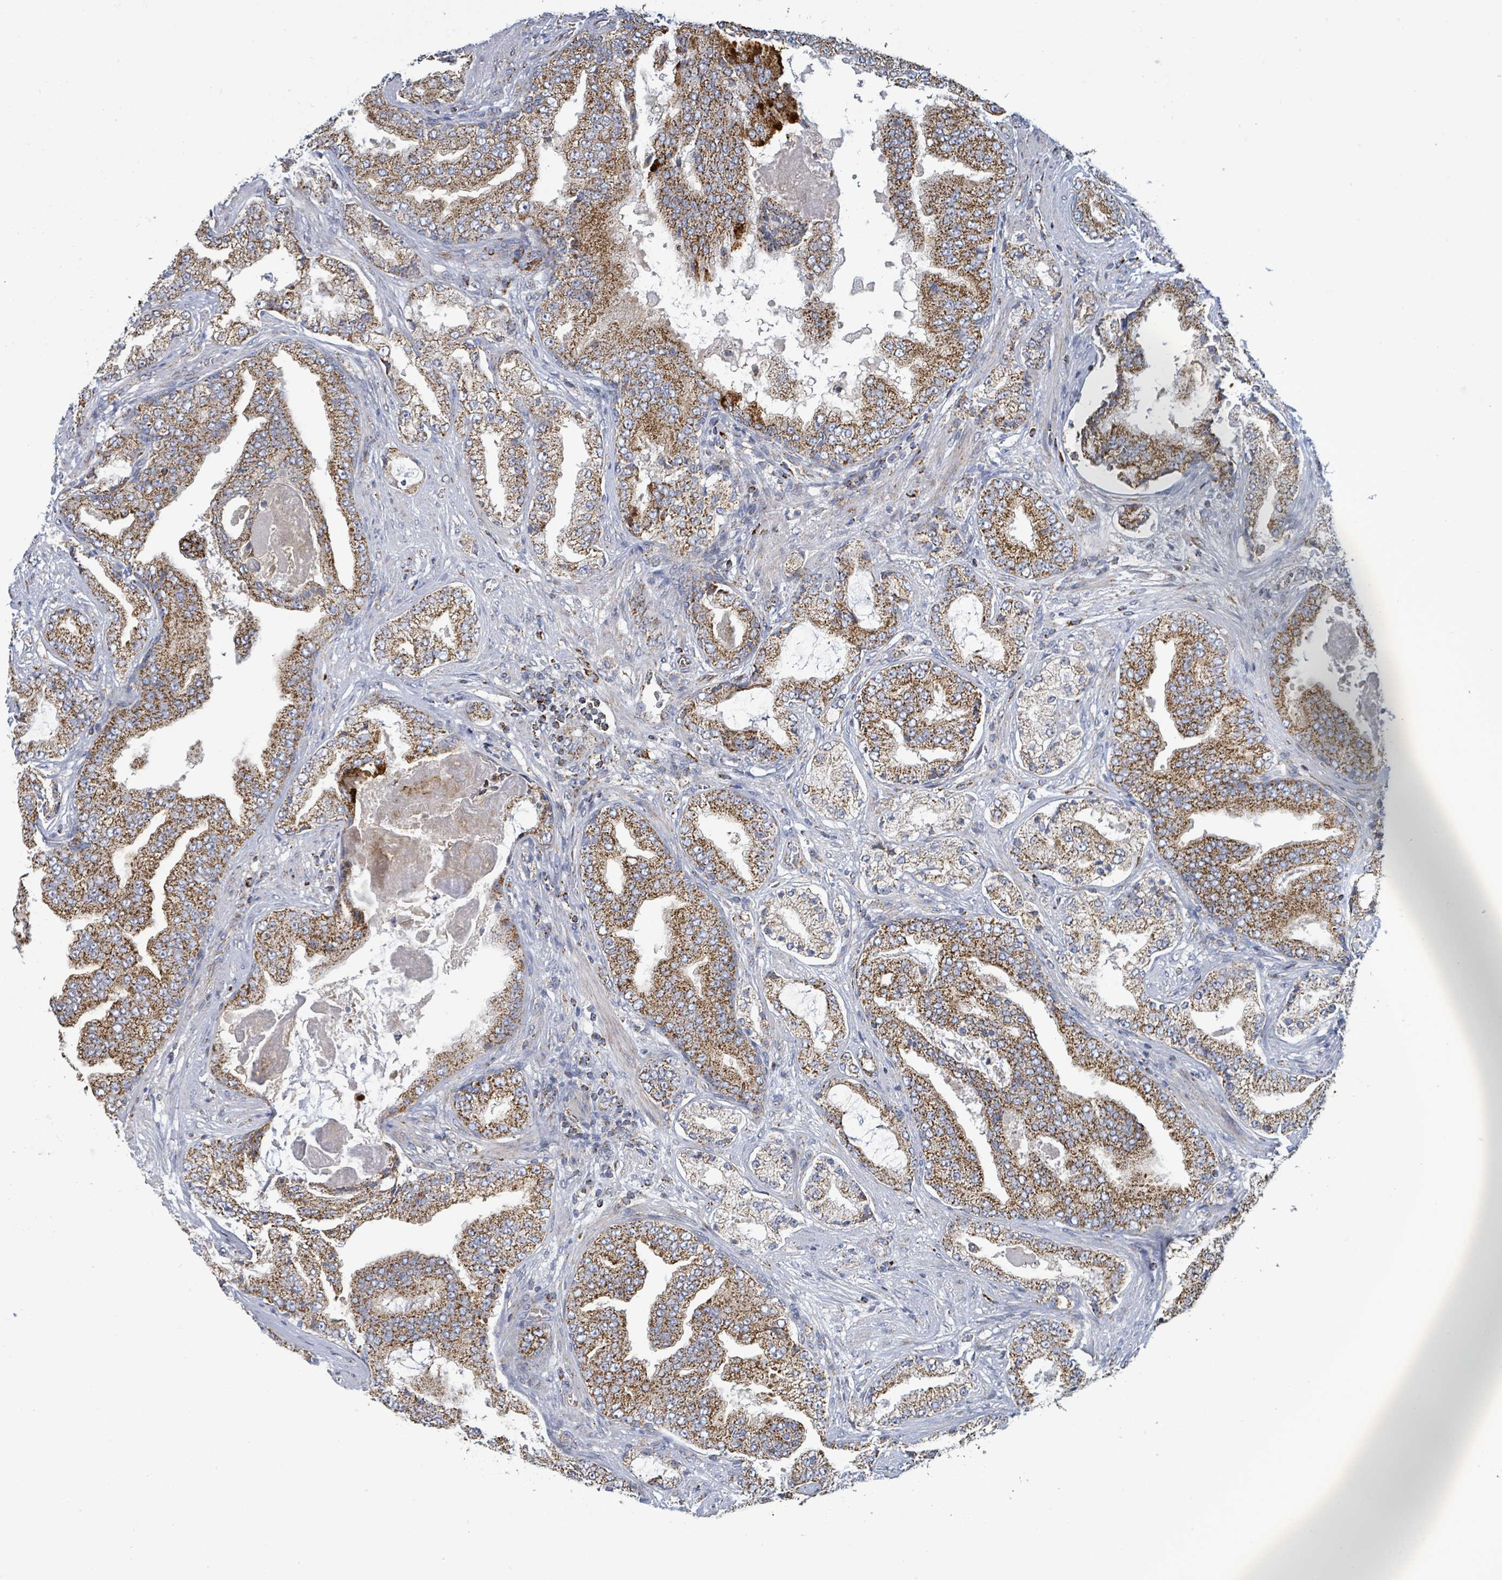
{"staining": {"intensity": "moderate", "quantity": ">75%", "location": "cytoplasmic/membranous"}, "tissue": "prostate cancer", "cell_type": "Tumor cells", "image_type": "cancer", "snomed": [{"axis": "morphology", "description": "Adenocarcinoma, High grade"}, {"axis": "topography", "description": "Prostate"}], "caption": "Immunohistochemistry (IHC) (DAB) staining of prostate high-grade adenocarcinoma shows moderate cytoplasmic/membranous protein expression in approximately >75% of tumor cells.", "gene": "SUCLG2", "patient": {"sex": "male", "age": 68}}